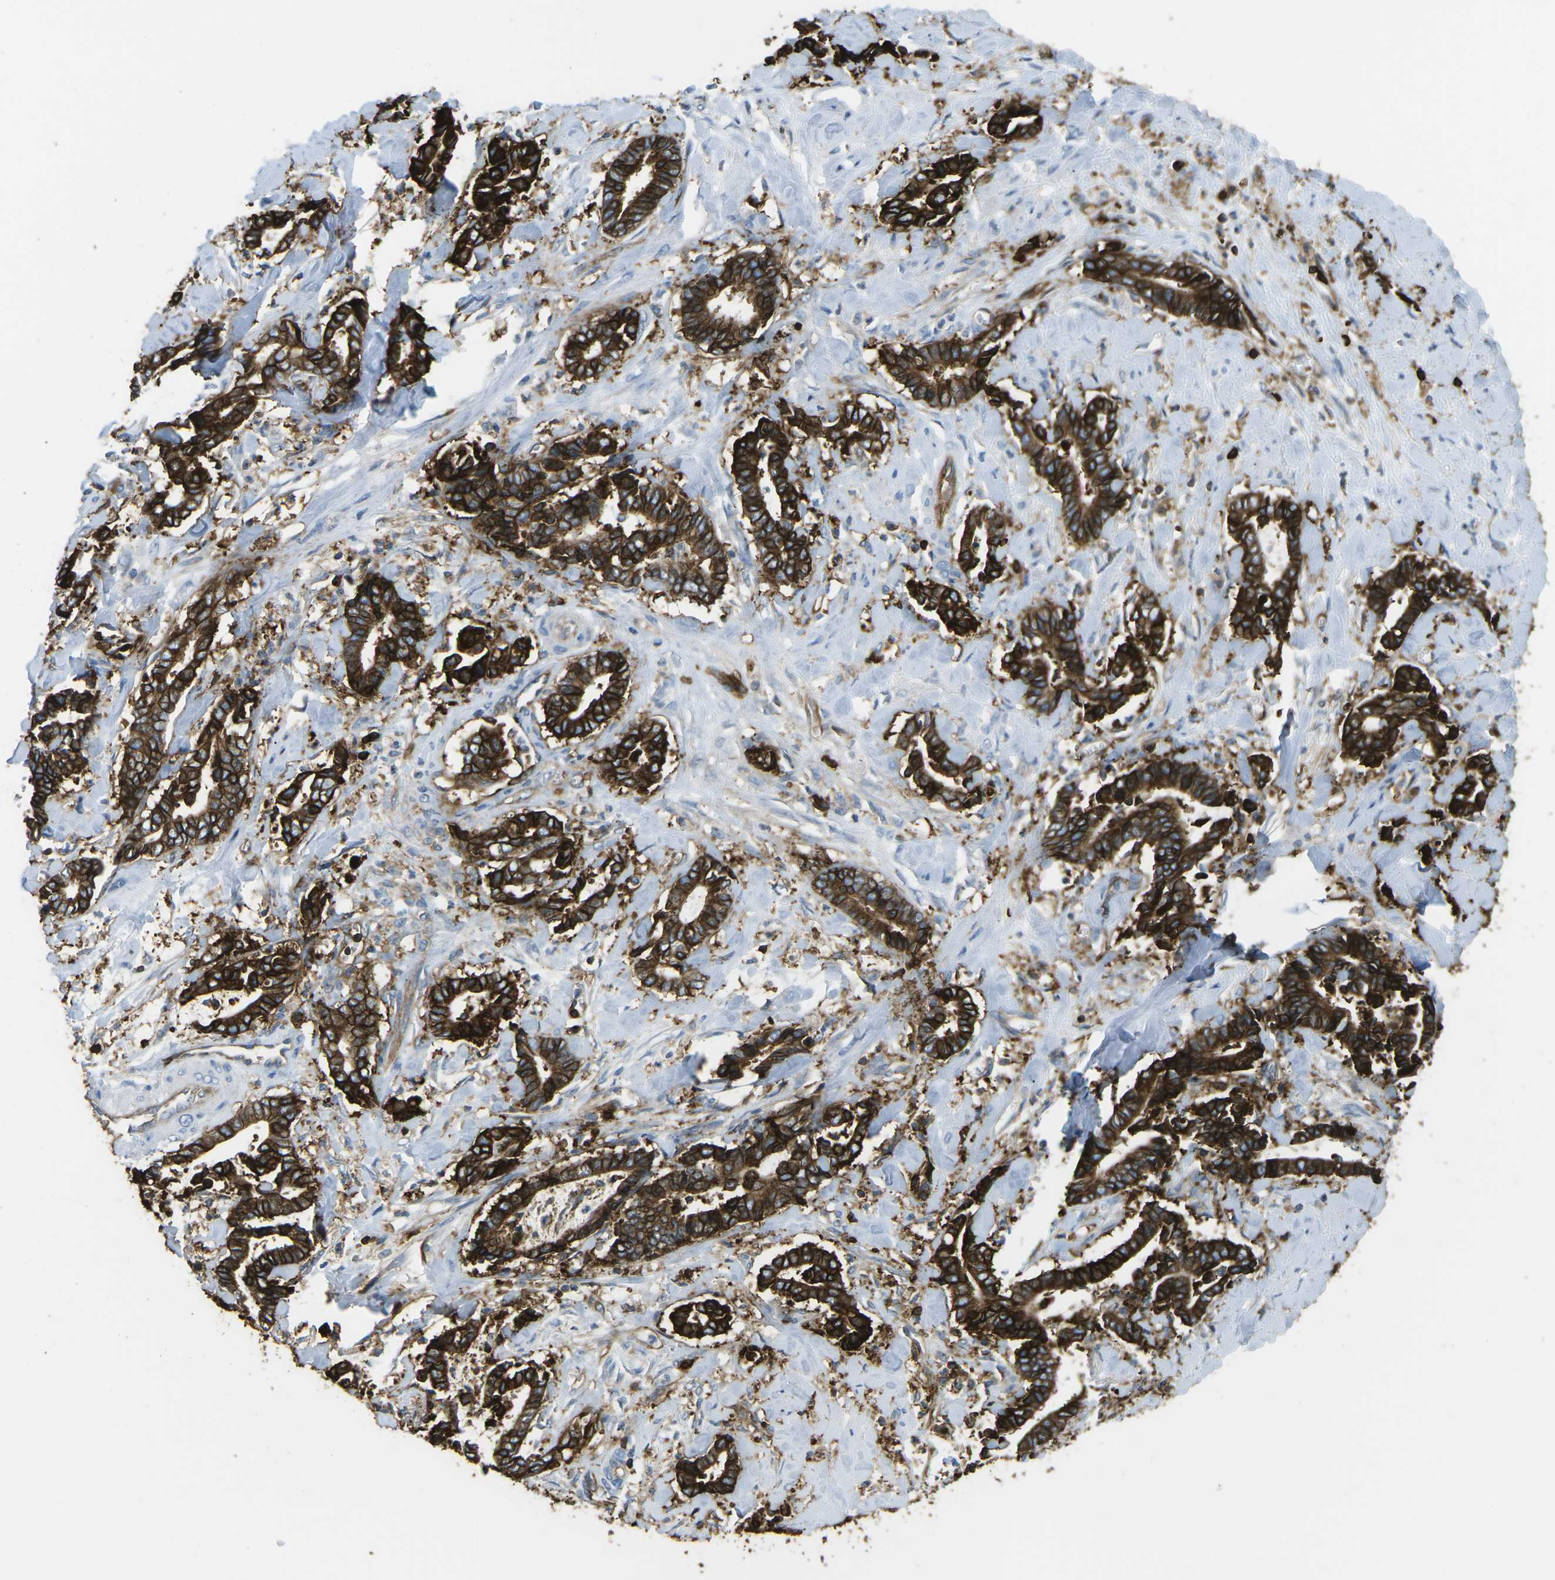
{"staining": {"intensity": "strong", "quantity": ">75%", "location": "cytoplasmic/membranous"}, "tissue": "cervical cancer", "cell_type": "Tumor cells", "image_type": "cancer", "snomed": [{"axis": "morphology", "description": "Adenocarcinoma, NOS"}, {"axis": "topography", "description": "Cervix"}], "caption": "An image of human cervical adenocarcinoma stained for a protein exhibits strong cytoplasmic/membranous brown staining in tumor cells.", "gene": "HLA-B", "patient": {"sex": "female", "age": 44}}